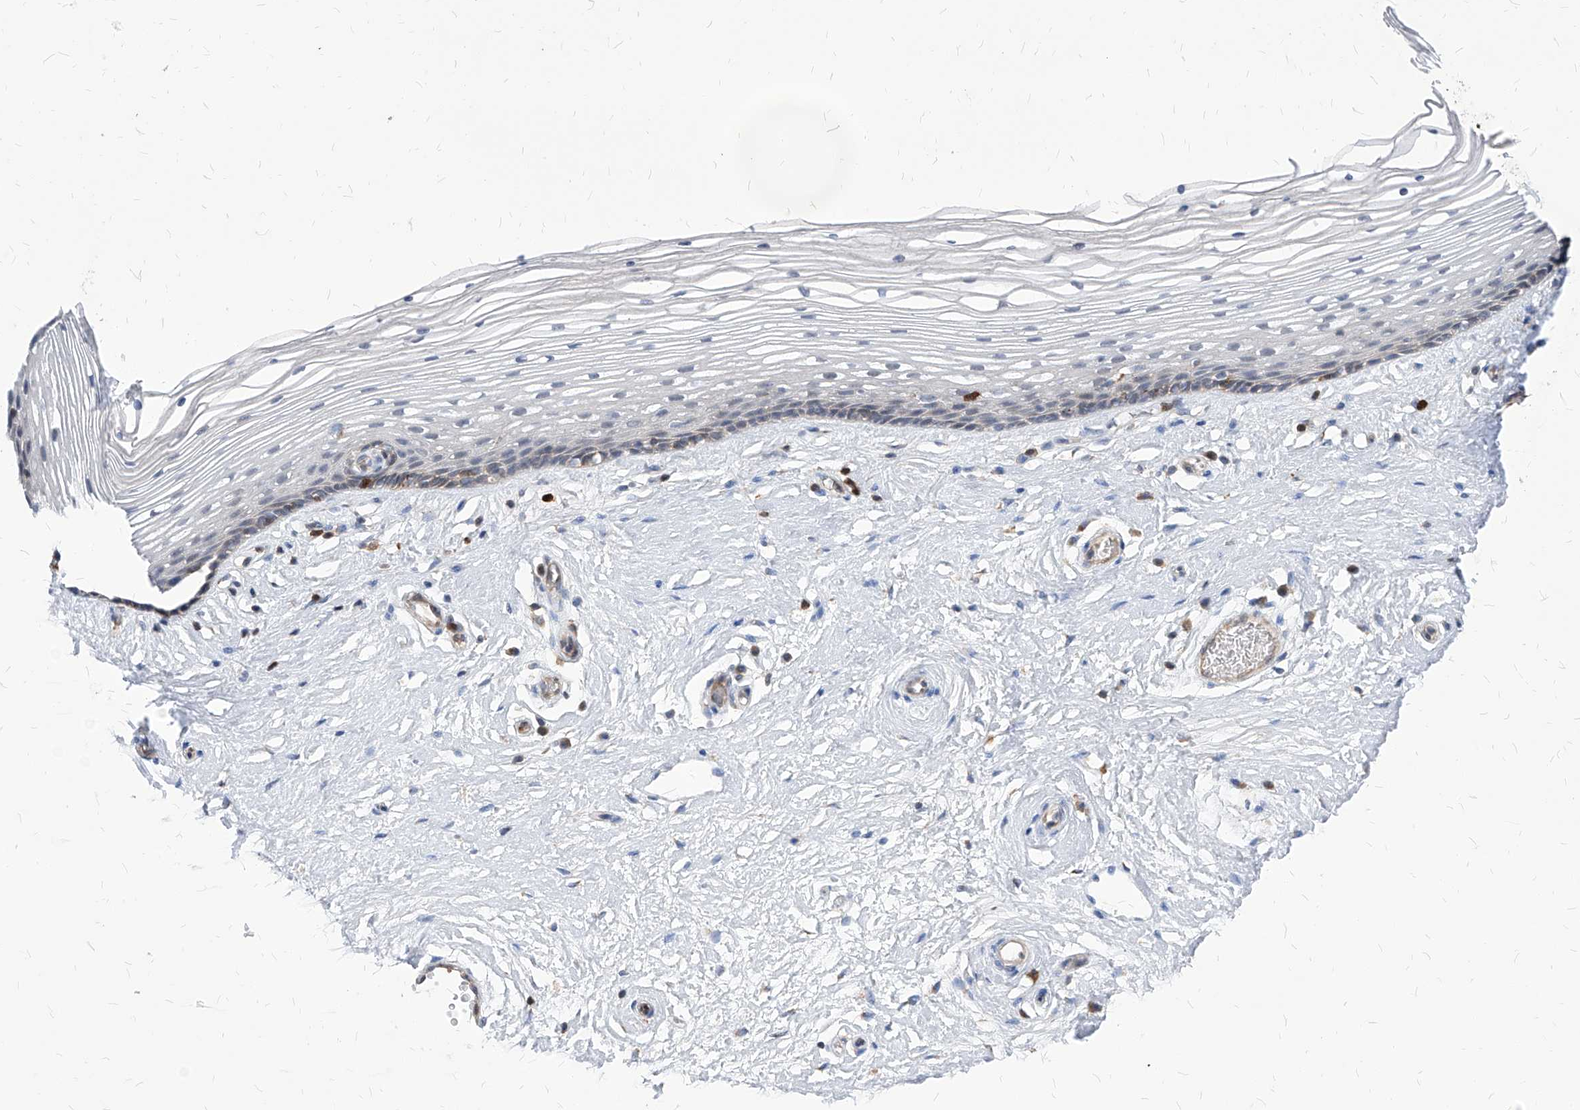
{"staining": {"intensity": "negative", "quantity": "none", "location": "none"}, "tissue": "vagina", "cell_type": "Squamous epithelial cells", "image_type": "normal", "snomed": [{"axis": "morphology", "description": "Normal tissue, NOS"}, {"axis": "topography", "description": "Vagina"}], "caption": "The histopathology image reveals no significant positivity in squamous epithelial cells of vagina.", "gene": "ABRACL", "patient": {"sex": "female", "age": 46}}